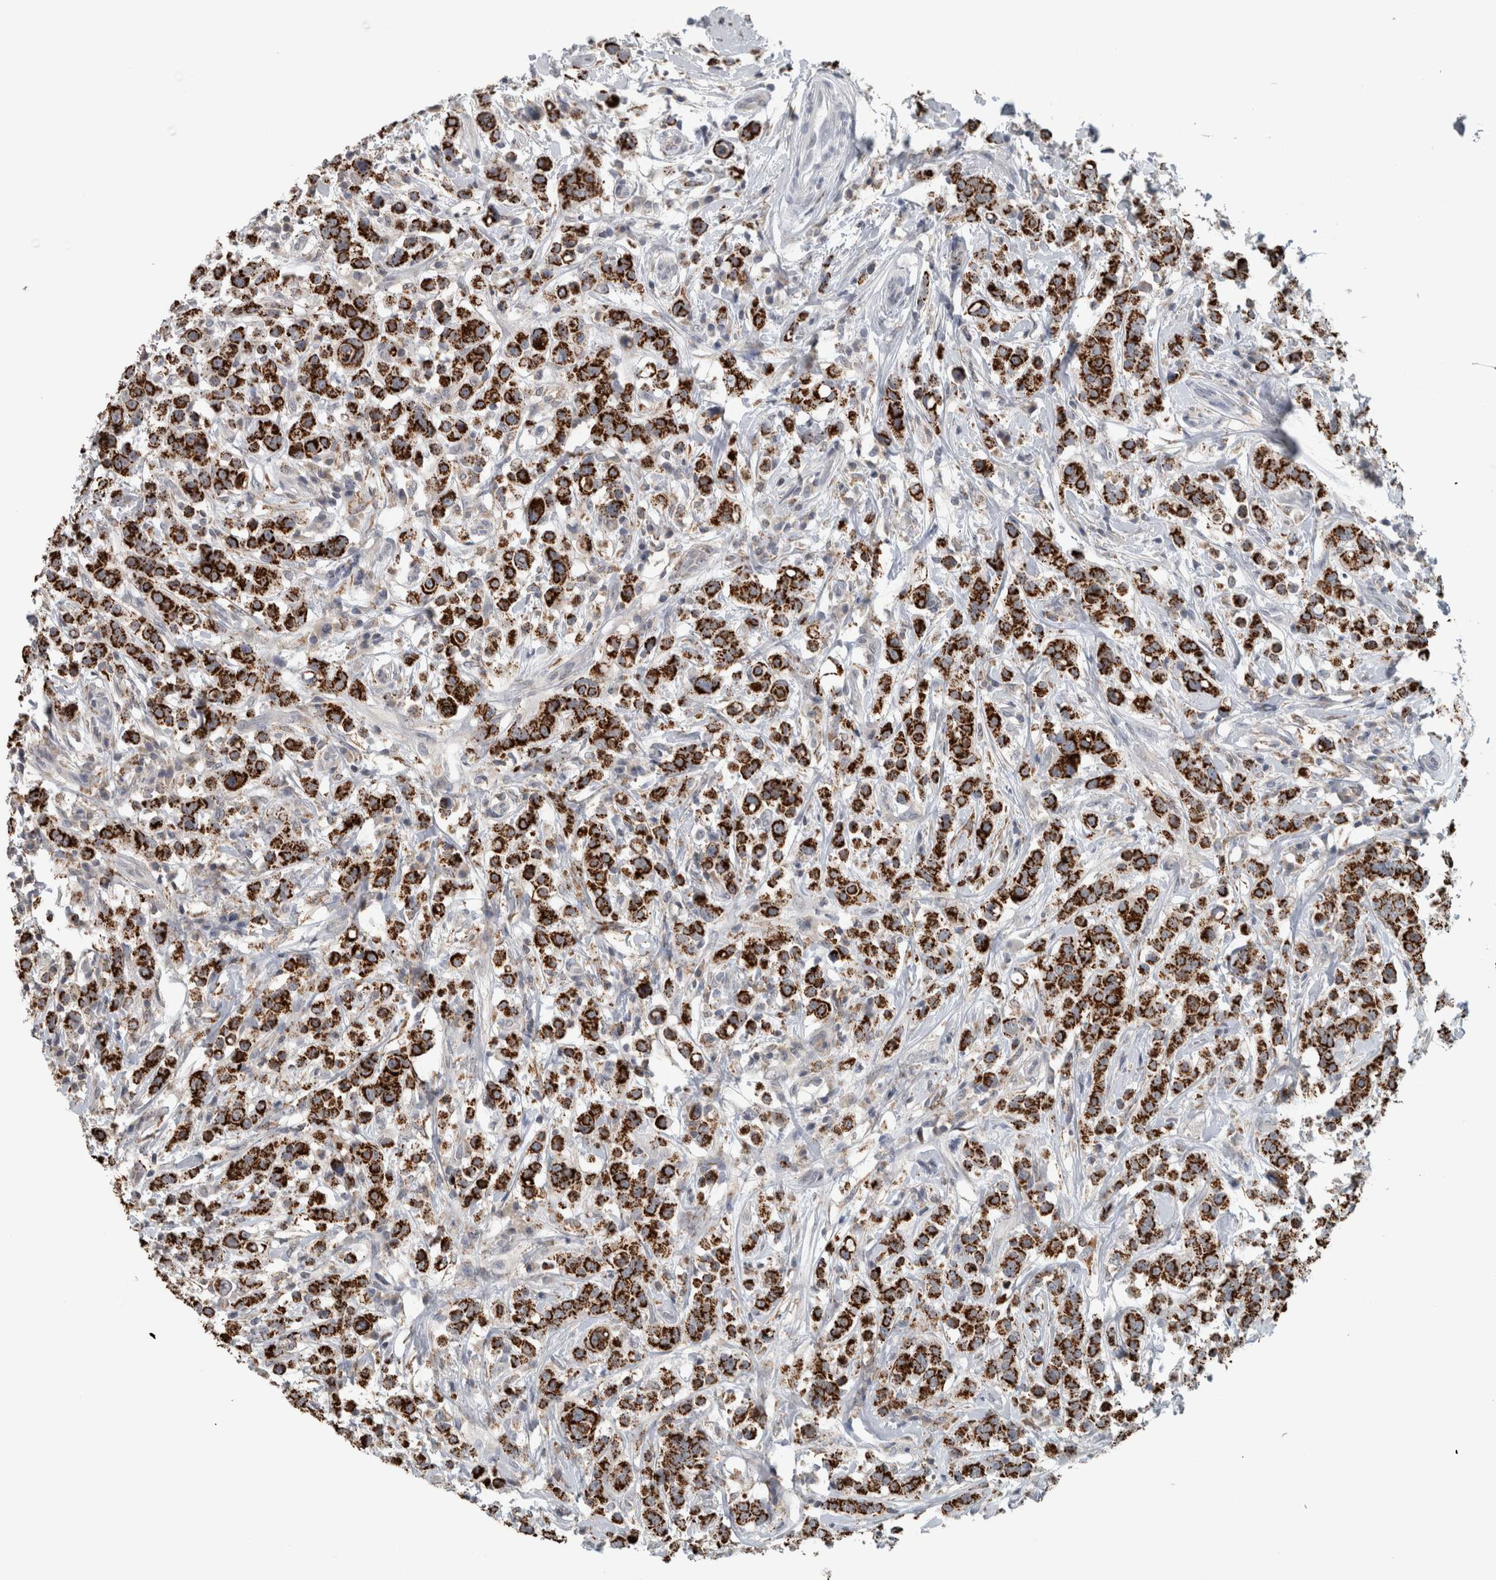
{"staining": {"intensity": "strong", "quantity": ">75%", "location": "cytoplasmic/membranous"}, "tissue": "breast cancer", "cell_type": "Tumor cells", "image_type": "cancer", "snomed": [{"axis": "morphology", "description": "Duct carcinoma"}, {"axis": "topography", "description": "Breast"}], "caption": "Protein analysis of intraductal carcinoma (breast) tissue shows strong cytoplasmic/membranous staining in about >75% of tumor cells.", "gene": "ACSF2", "patient": {"sex": "female", "age": 27}}